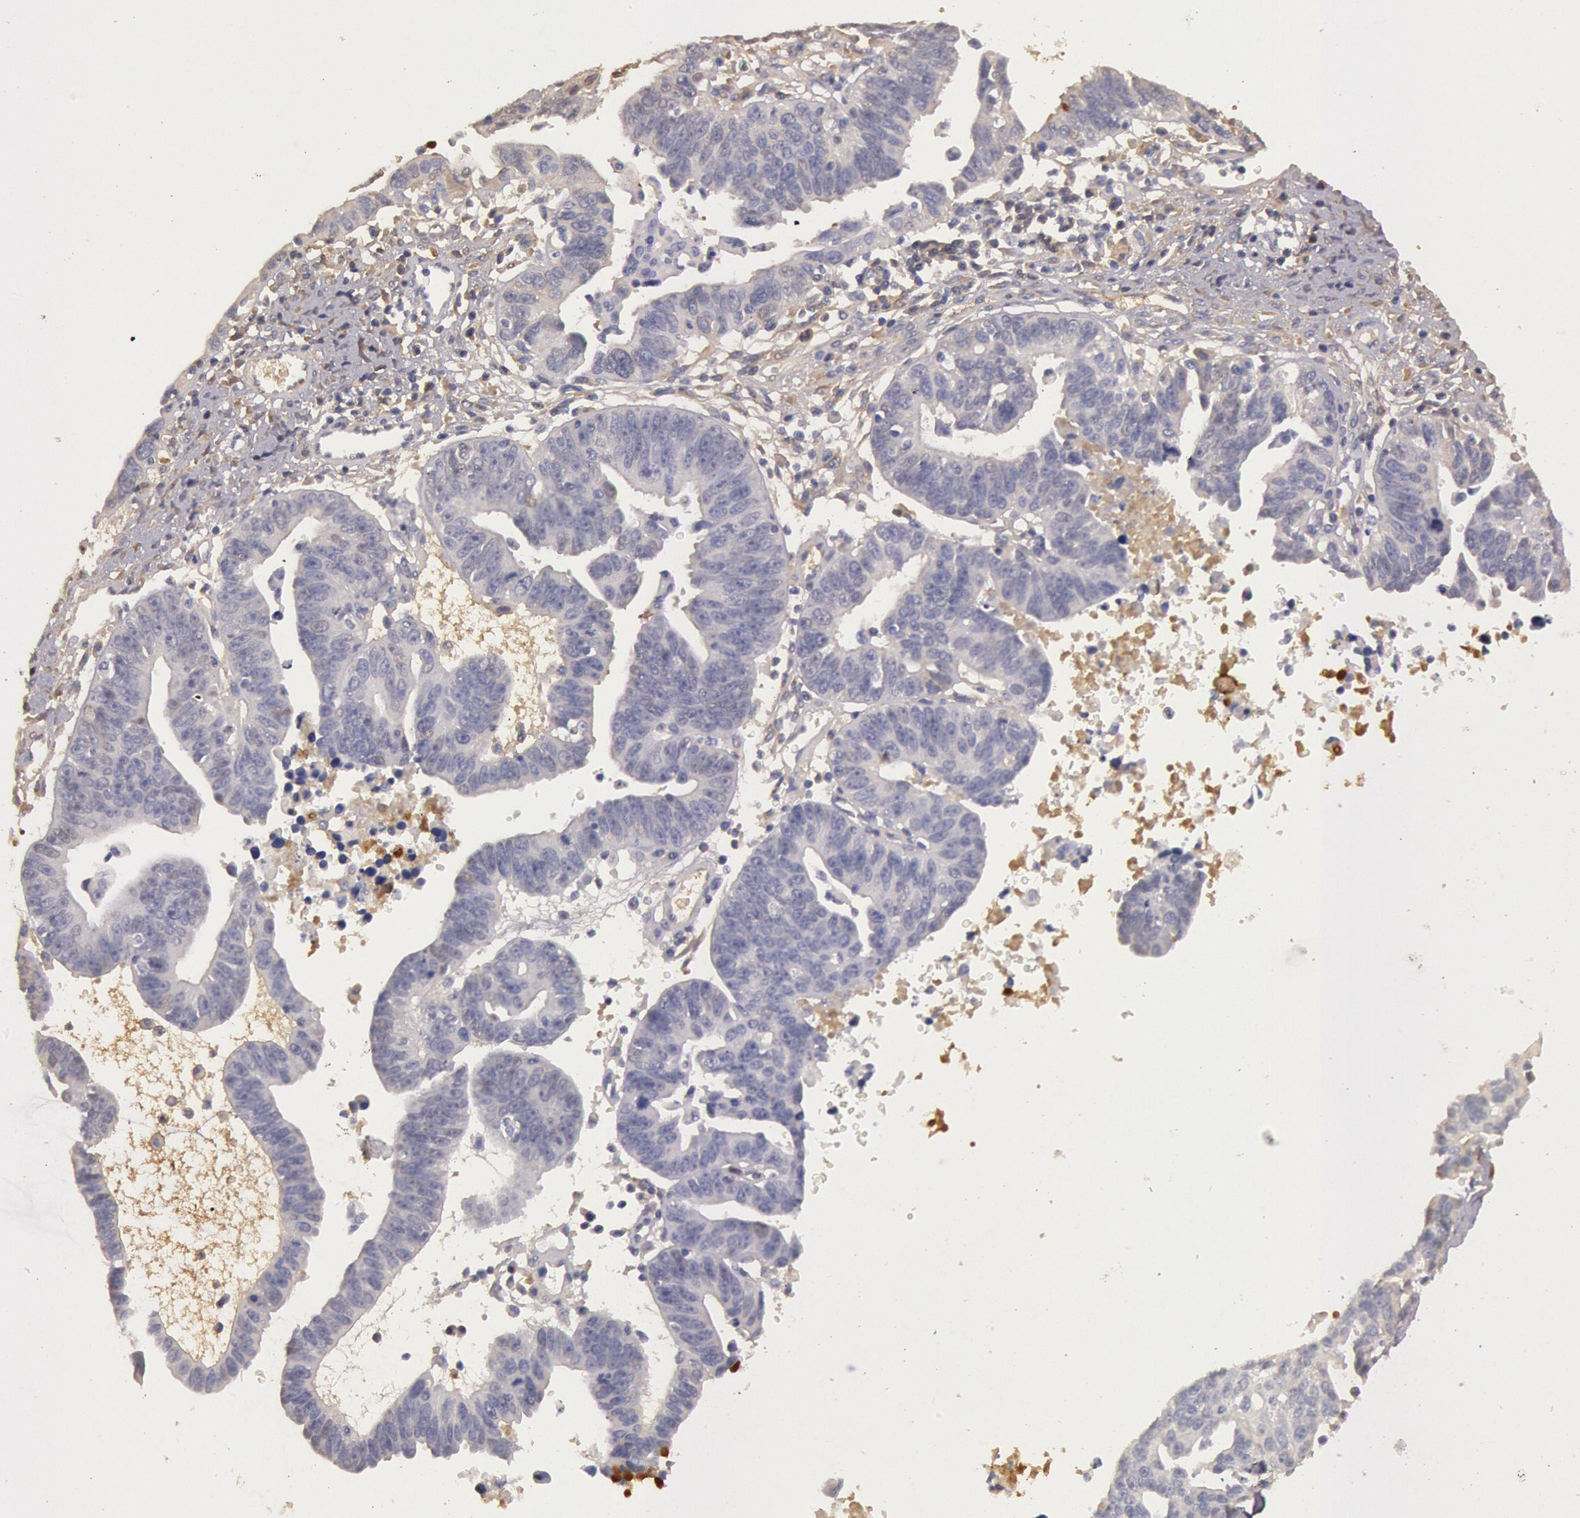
{"staining": {"intensity": "negative", "quantity": "none", "location": "none"}, "tissue": "ovarian cancer", "cell_type": "Tumor cells", "image_type": "cancer", "snomed": [{"axis": "morphology", "description": "Carcinoma, endometroid"}, {"axis": "morphology", "description": "Cystadenocarcinoma, serous, NOS"}, {"axis": "topography", "description": "Ovary"}], "caption": "This histopathology image is of endometroid carcinoma (ovarian) stained with immunohistochemistry to label a protein in brown with the nuclei are counter-stained blue. There is no positivity in tumor cells.", "gene": "C1R", "patient": {"sex": "female", "age": 45}}